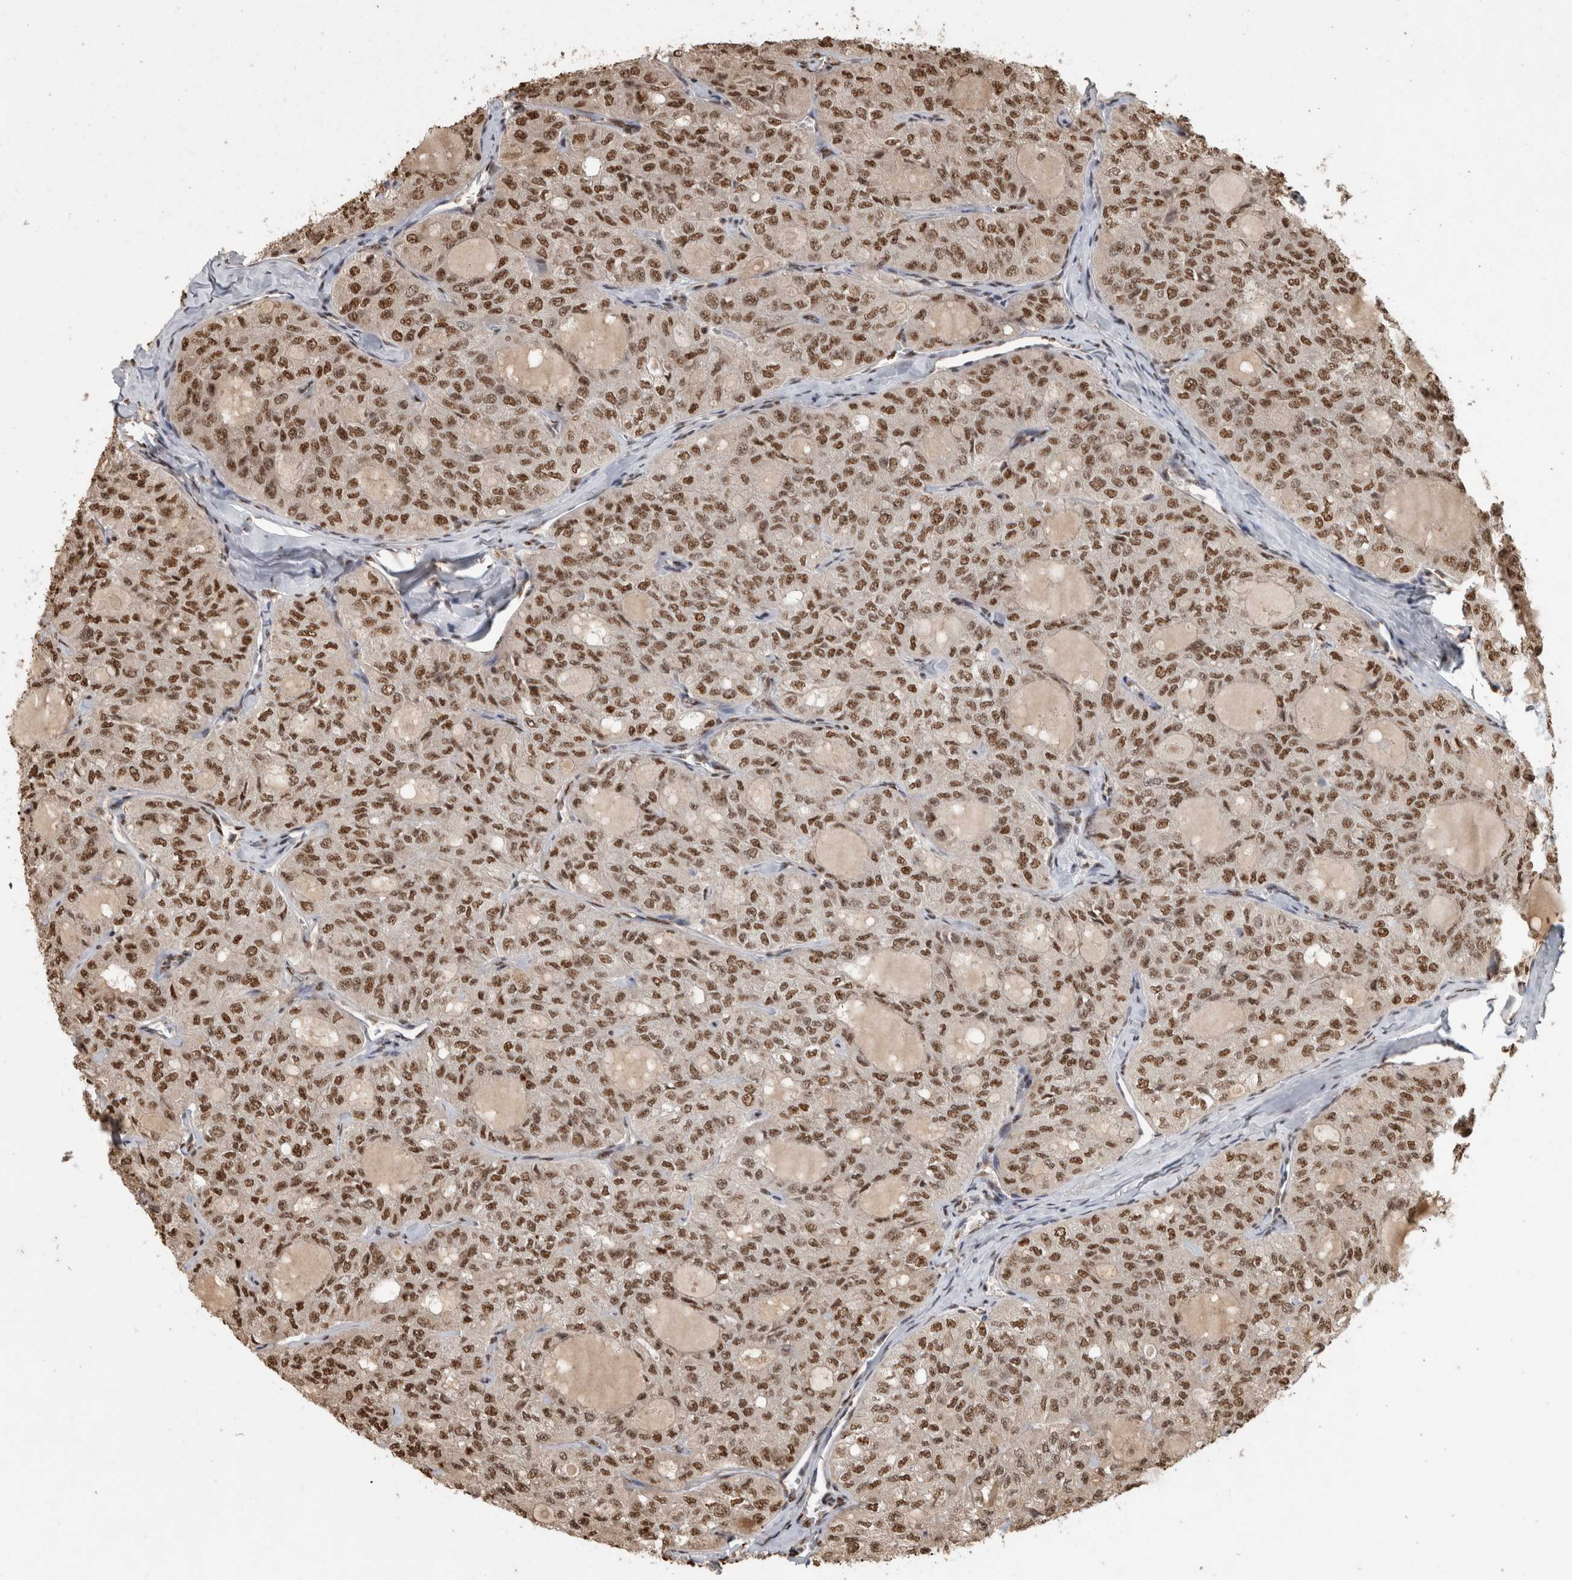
{"staining": {"intensity": "strong", "quantity": ">75%", "location": "nuclear"}, "tissue": "thyroid cancer", "cell_type": "Tumor cells", "image_type": "cancer", "snomed": [{"axis": "morphology", "description": "Follicular adenoma carcinoma, NOS"}, {"axis": "topography", "description": "Thyroid gland"}], "caption": "Thyroid cancer (follicular adenoma carcinoma) stained with DAB (3,3'-diaminobenzidine) immunohistochemistry (IHC) displays high levels of strong nuclear positivity in about >75% of tumor cells.", "gene": "RAD50", "patient": {"sex": "male", "age": 75}}